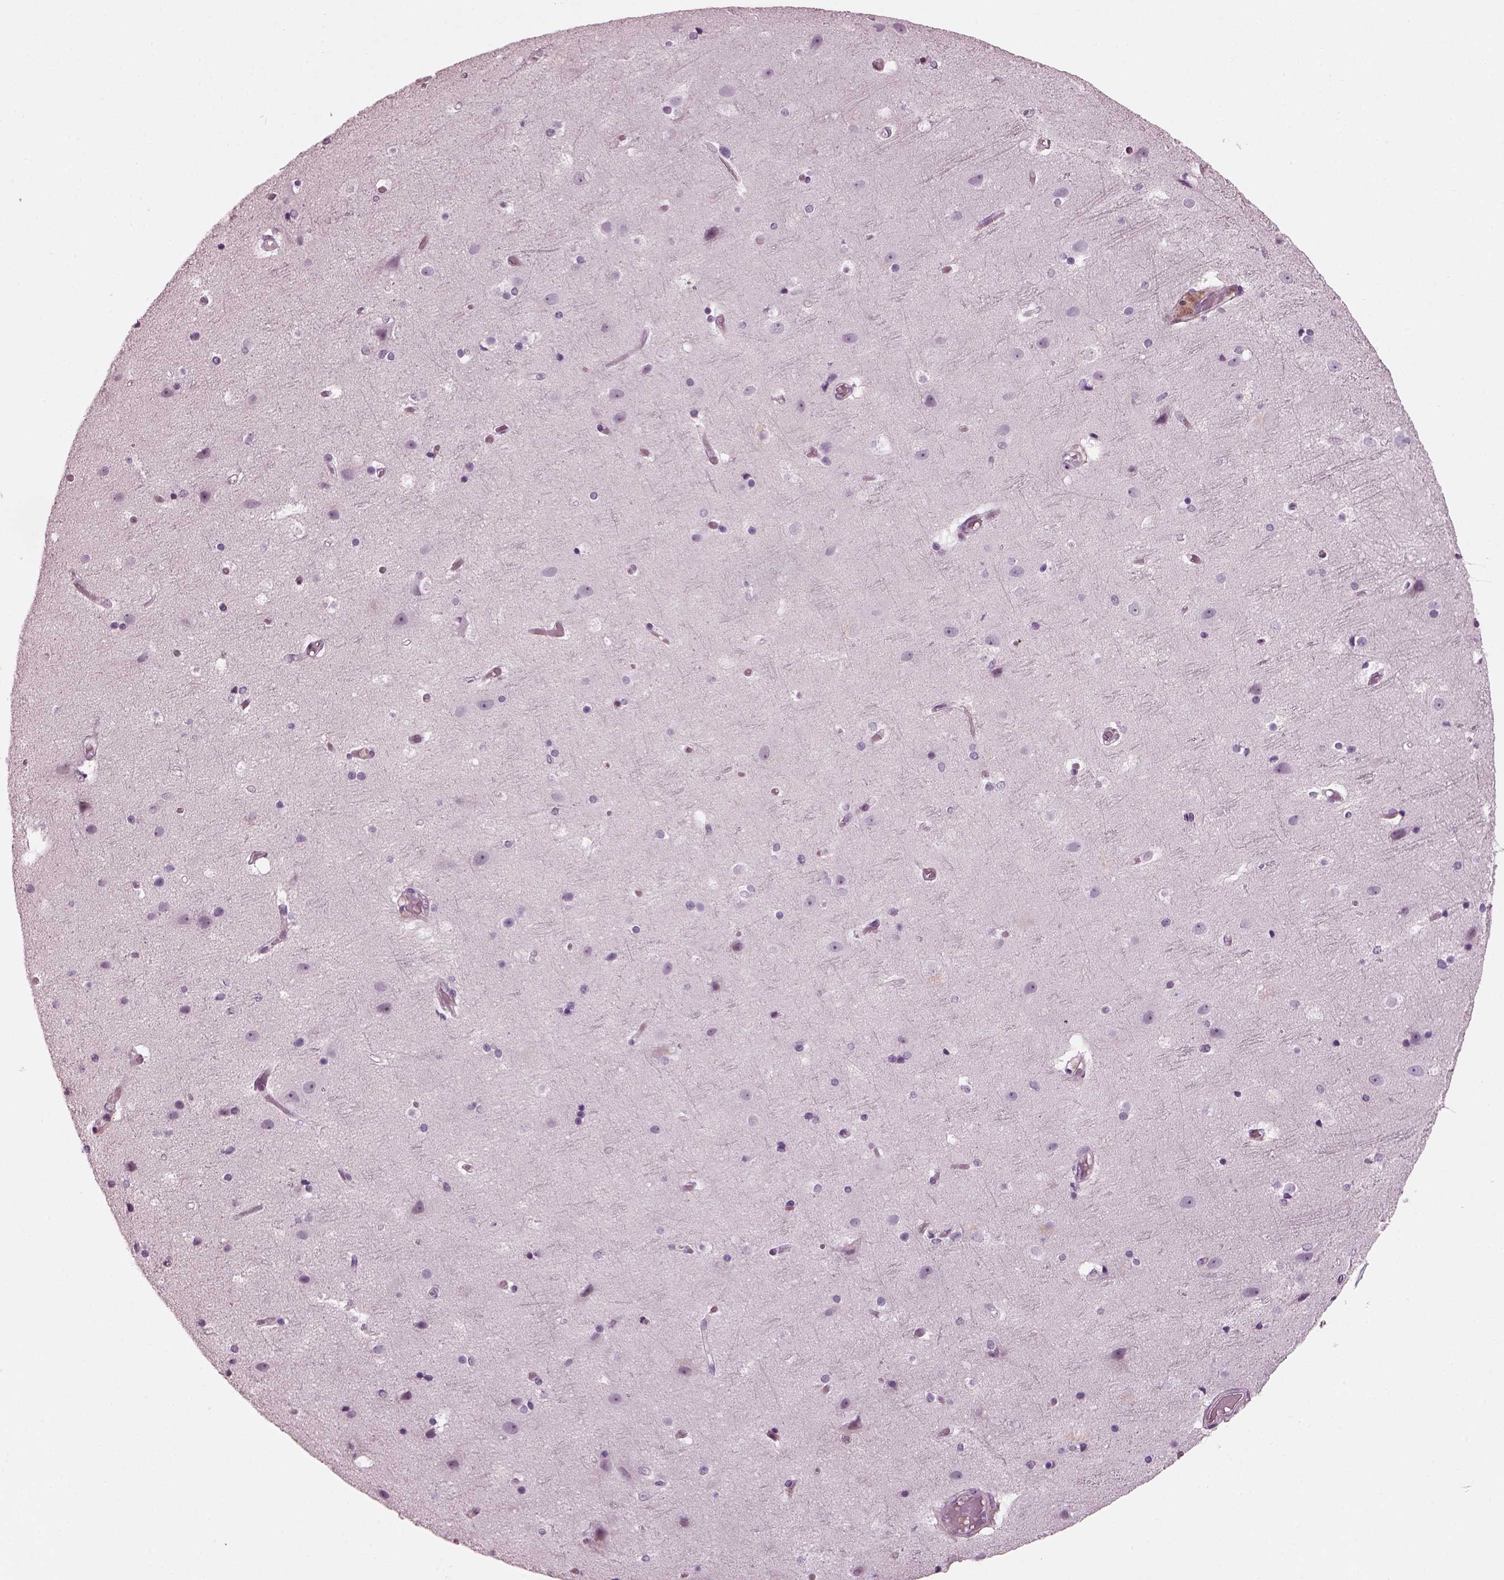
{"staining": {"intensity": "negative", "quantity": "none", "location": "none"}, "tissue": "cerebral cortex", "cell_type": "Endothelial cells", "image_type": "normal", "snomed": [{"axis": "morphology", "description": "Normal tissue, NOS"}, {"axis": "topography", "description": "Cerebral cortex"}], "caption": "A high-resolution histopathology image shows IHC staining of normal cerebral cortex, which demonstrates no significant positivity in endothelial cells.", "gene": "BFSP1", "patient": {"sex": "female", "age": 52}}